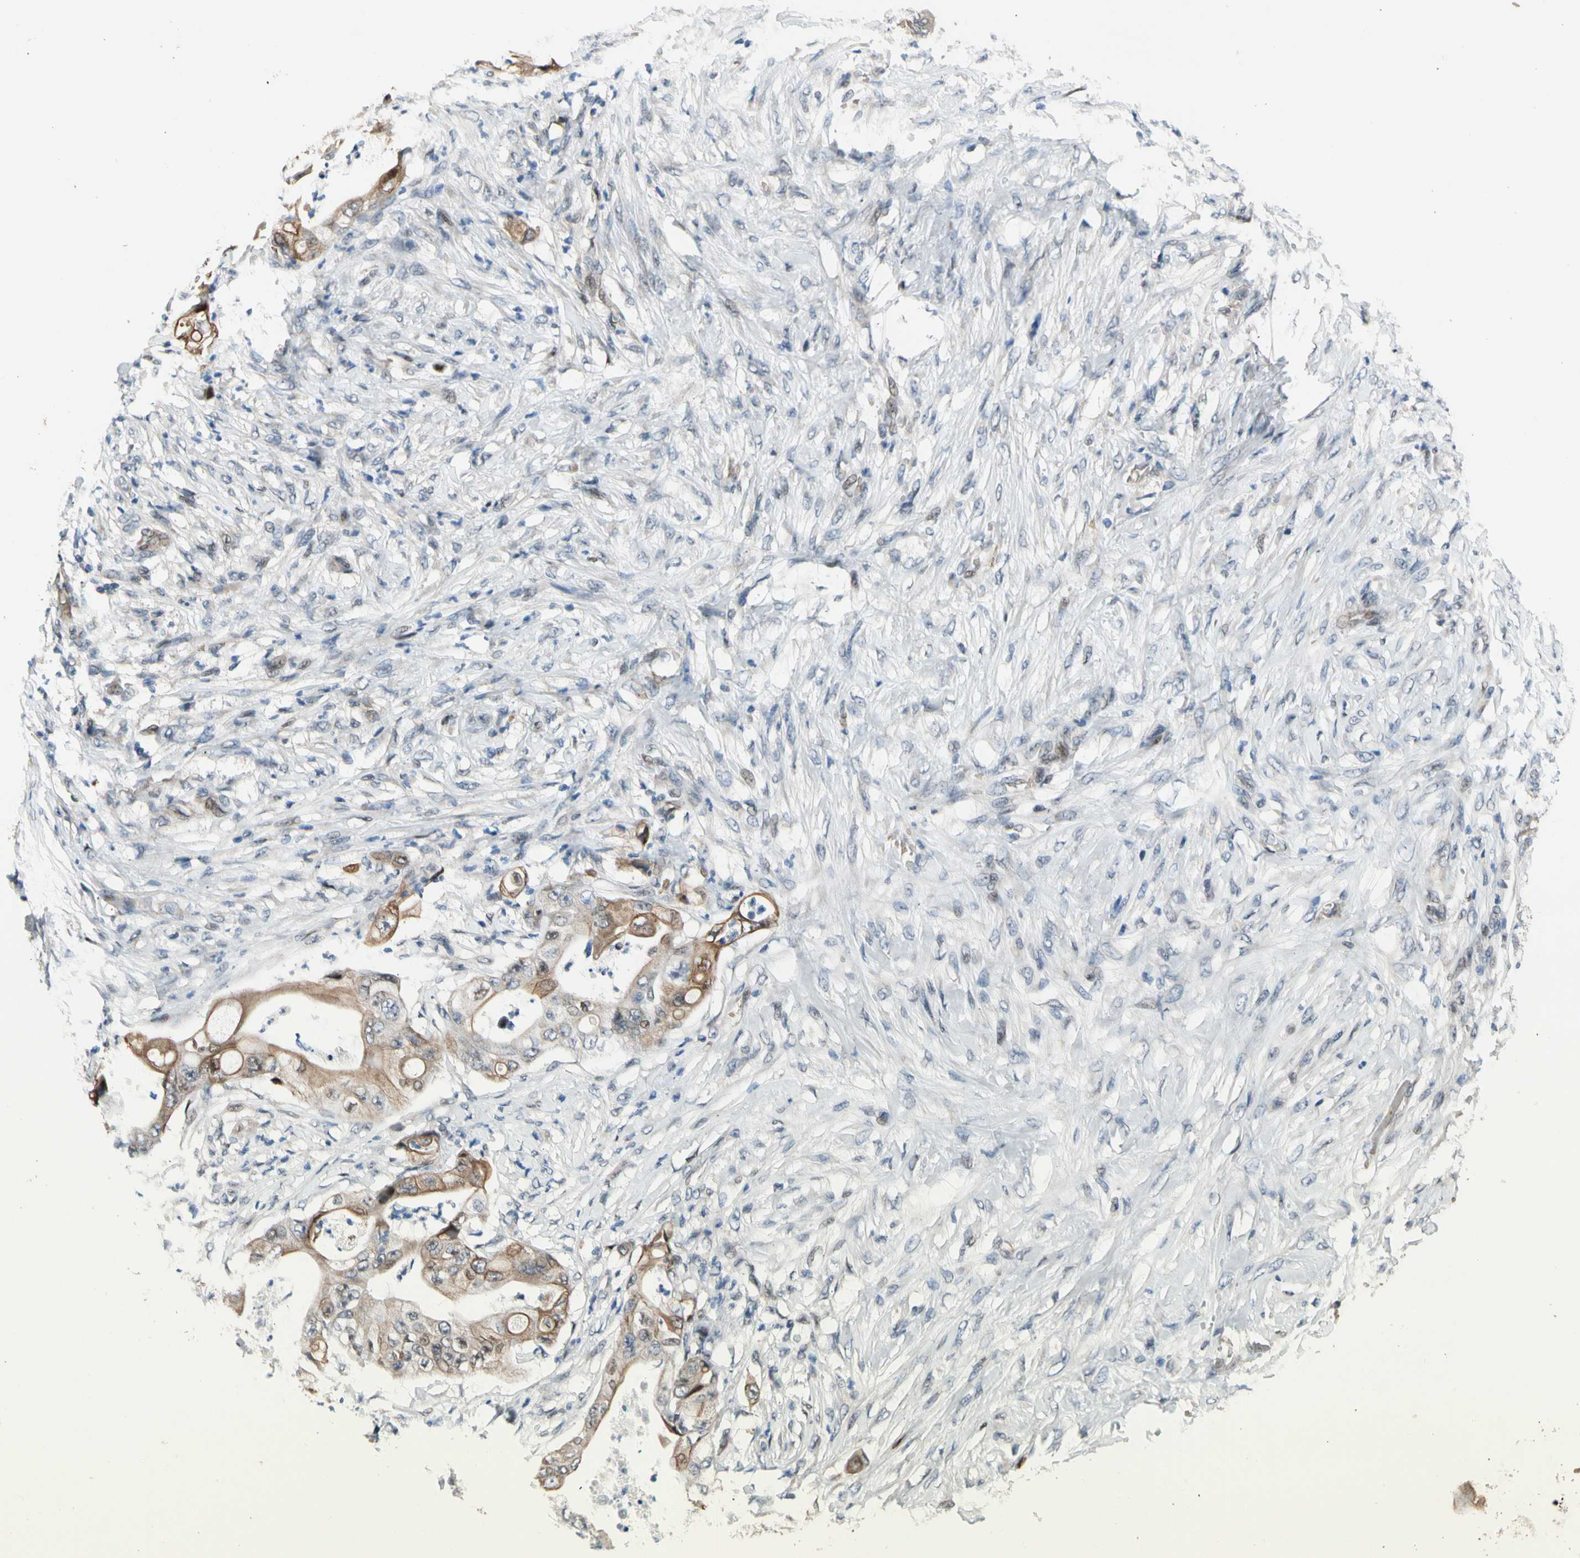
{"staining": {"intensity": "moderate", "quantity": "25%-75%", "location": "cytoplasmic/membranous"}, "tissue": "stomach cancer", "cell_type": "Tumor cells", "image_type": "cancer", "snomed": [{"axis": "morphology", "description": "Adenocarcinoma, NOS"}, {"axis": "topography", "description": "Stomach"}], "caption": "Stomach cancer (adenocarcinoma) stained with a protein marker reveals moderate staining in tumor cells.", "gene": "ZNF184", "patient": {"sex": "female", "age": 73}}